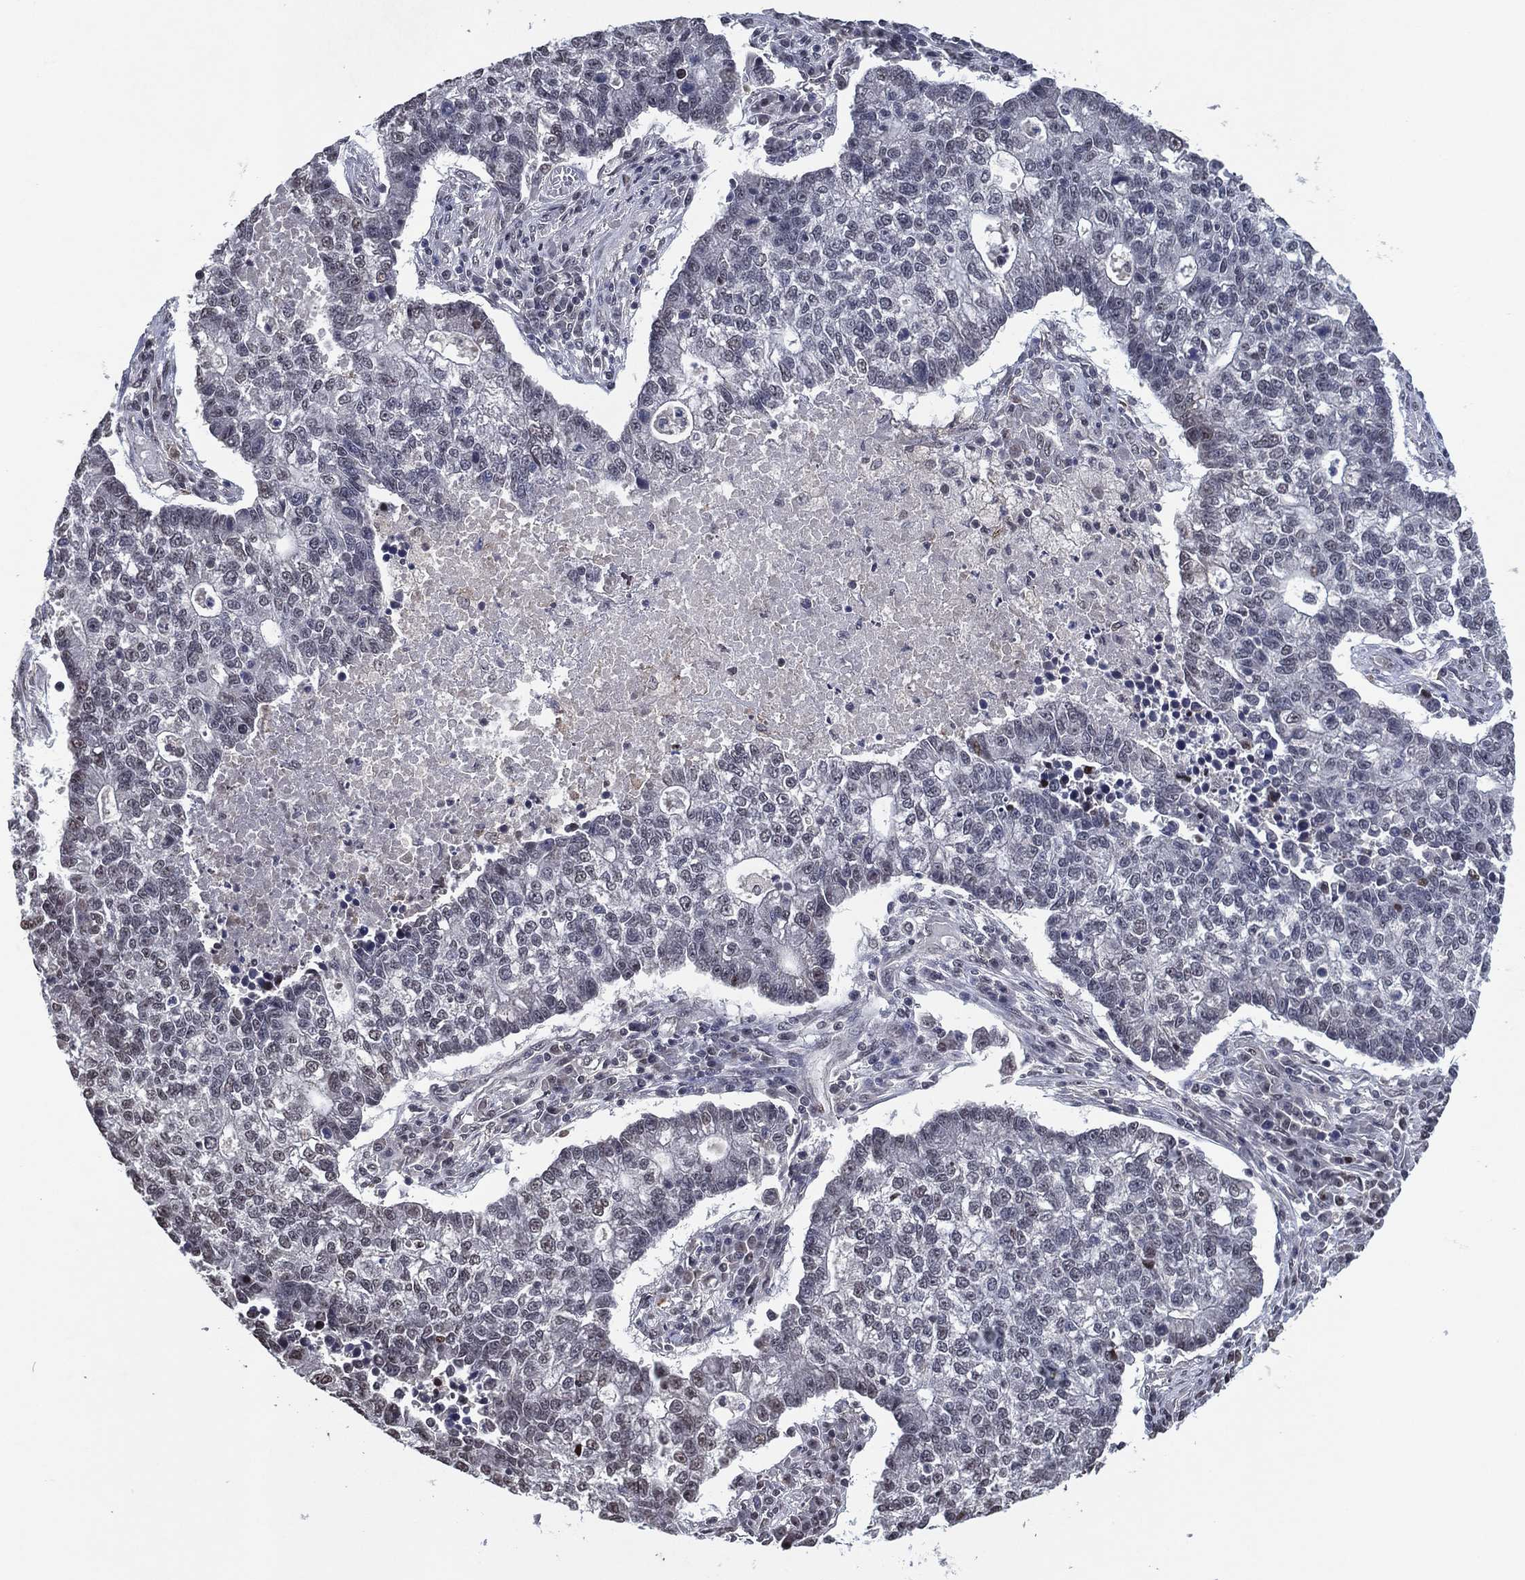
{"staining": {"intensity": "negative", "quantity": "none", "location": "none"}, "tissue": "lung cancer", "cell_type": "Tumor cells", "image_type": "cancer", "snomed": [{"axis": "morphology", "description": "Adenocarcinoma, NOS"}, {"axis": "topography", "description": "Lung"}], "caption": "A micrograph of human lung cancer is negative for staining in tumor cells. The staining was performed using DAB (3,3'-diaminobenzidine) to visualize the protein expression in brown, while the nuclei were stained in blue with hematoxylin (Magnification: 20x).", "gene": "ZBTB42", "patient": {"sex": "male", "age": 57}}